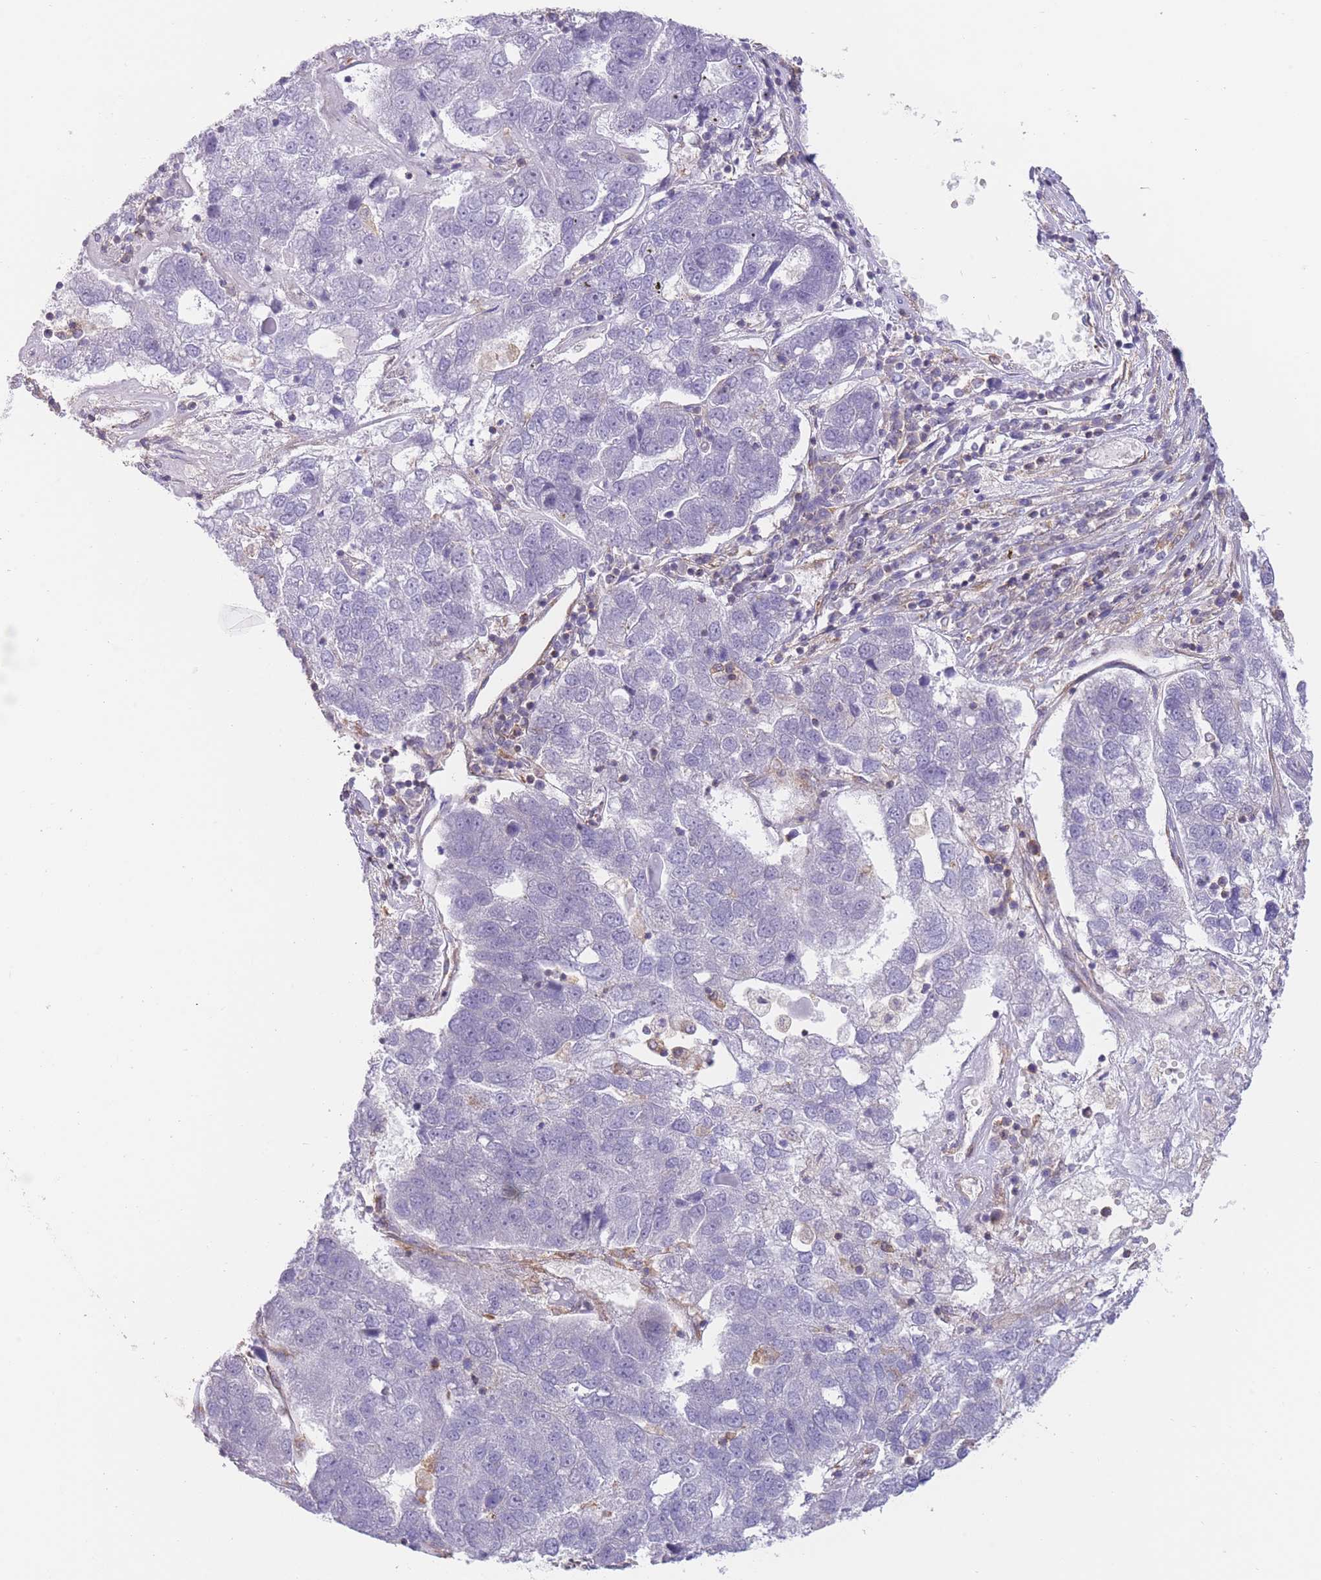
{"staining": {"intensity": "negative", "quantity": "none", "location": "none"}, "tissue": "pancreatic cancer", "cell_type": "Tumor cells", "image_type": "cancer", "snomed": [{"axis": "morphology", "description": "Adenocarcinoma, NOS"}, {"axis": "topography", "description": "Pancreas"}], "caption": "The immunohistochemistry image has no significant expression in tumor cells of pancreatic cancer (adenocarcinoma) tissue.", "gene": "PRKAR1A", "patient": {"sex": "female", "age": 61}}